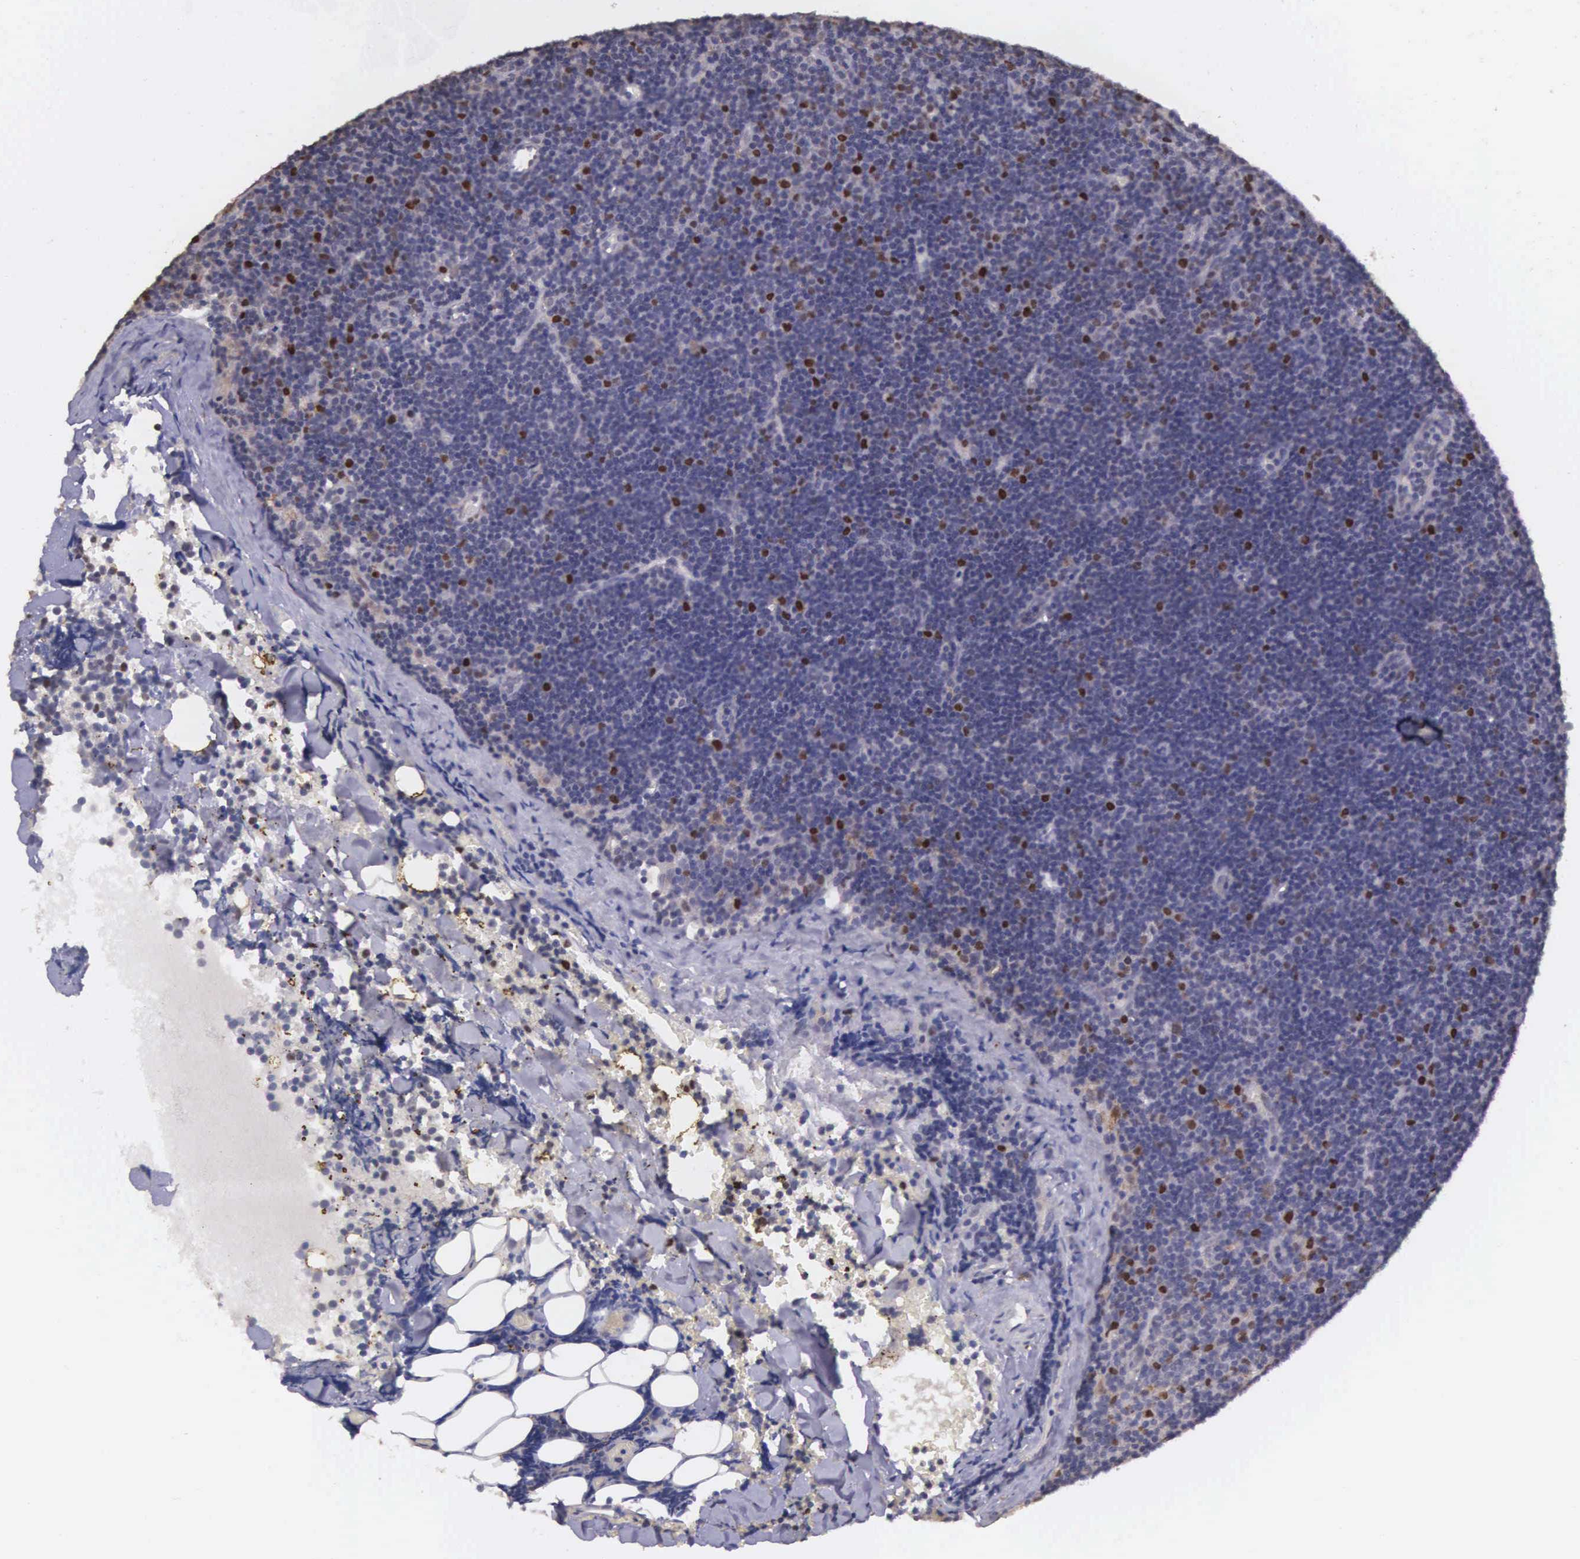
{"staining": {"intensity": "moderate", "quantity": "<25%", "location": "nuclear"}, "tissue": "lymphoma", "cell_type": "Tumor cells", "image_type": "cancer", "snomed": [{"axis": "morphology", "description": "Malignant lymphoma, non-Hodgkin's type, Low grade"}, {"axis": "topography", "description": "Lymph node"}], "caption": "Protein expression analysis of human low-grade malignant lymphoma, non-Hodgkin's type reveals moderate nuclear expression in about <25% of tumor cells.", "gene": "CDC45", "patient": {"sex": "male", "age": 57}}